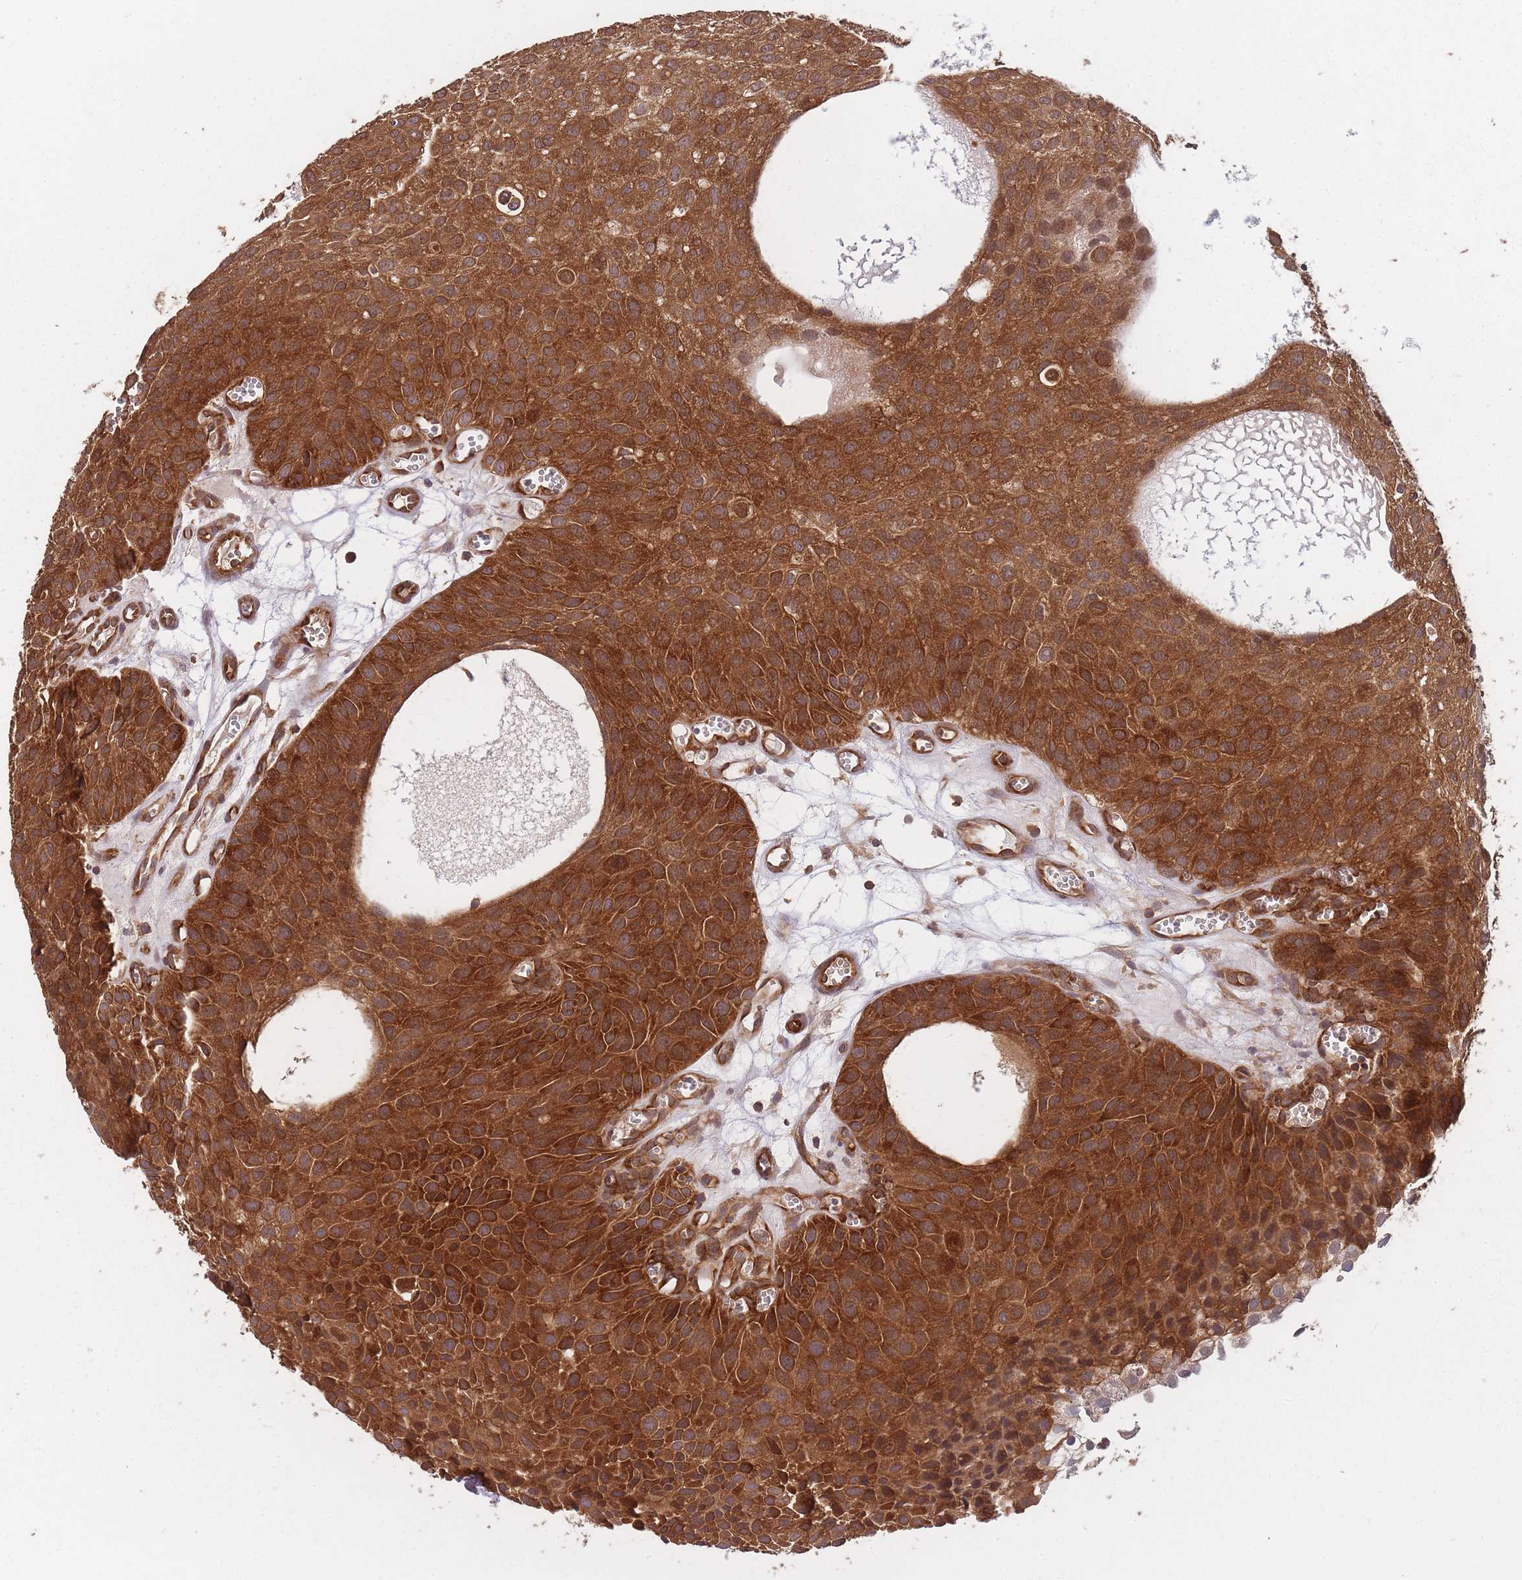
{"staining": {"intensity": "strong", "quantity": ">75%", "location": "cytoplasmic/membranous"}, "tissue": "urothelial cancer", "cell_type": "Tumor cells", "image_type": "cancer", "snomed": [{"axis": "morphology", "description": "Urothelial carcinoma, Low grade"}, {"axis": "topography", "description": "Urinary bladder"}], "caption": "Immunohistochemistry (IHC) staining of low-grade urothelial carcinoma, which shows high levels of strong cytoplasmic/membranous expression in about >75% of tumor cells indicating strong cytoplasmic/membranous protein expression. The staining was performed using DAB (3,3'-diaminobenzidine) (brown) for protein detection and nuclei were counterstained in hematoxylin (blue).", "gene": "PPP6R3", "patient": {"sex": "male", "age": 88}}